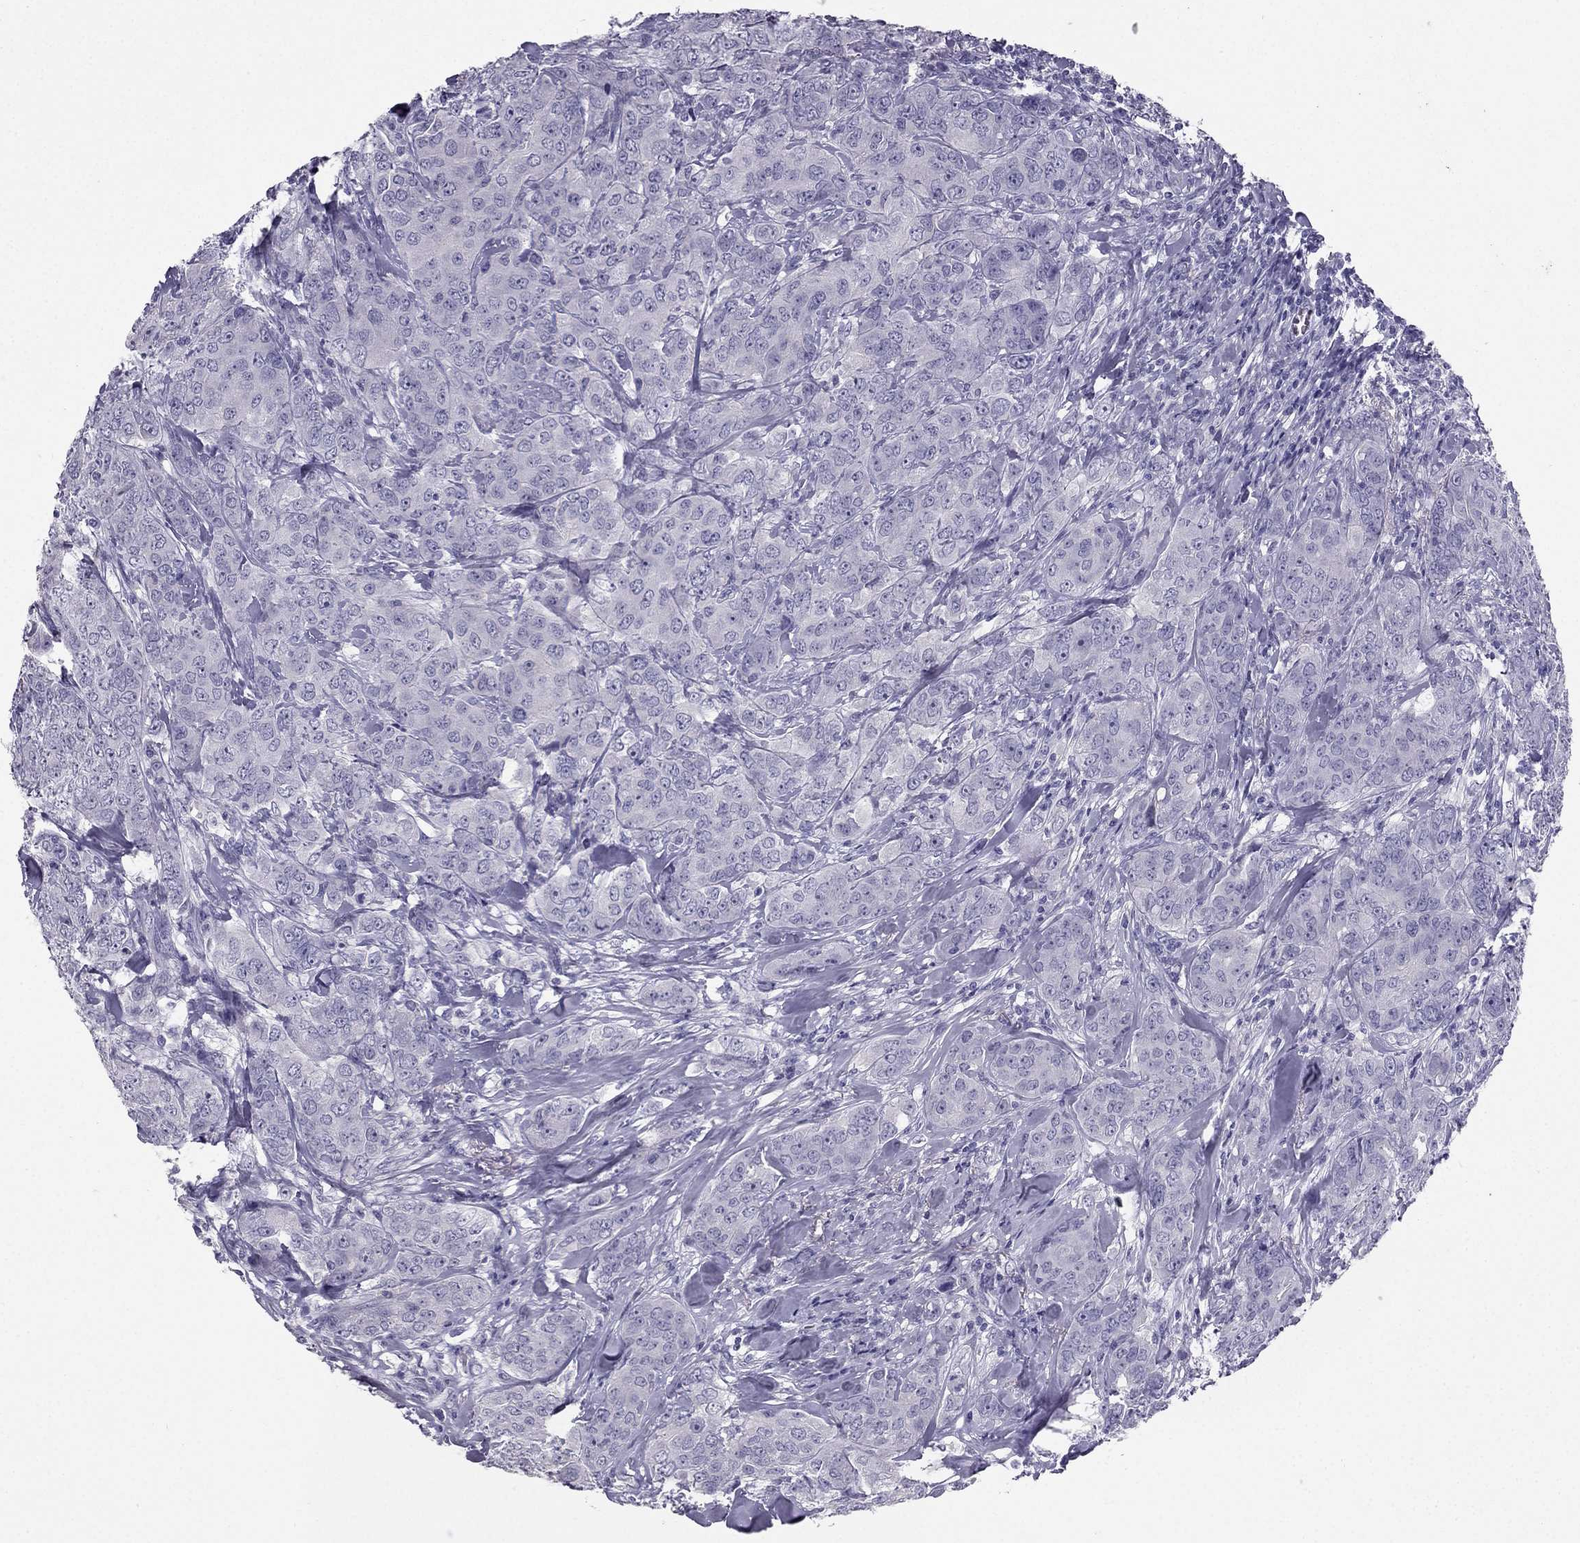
{"staining": {"intensity": "negative", "quantity": "none", "location": "none"}, "tissue": "breast cancer", "cell_type": "Tumor cells", "image_type": "cancer", "snomed": [{"axis": "morphology", "description": "Duct carcinoma"}, {"axis": "topography", "description": "Breast"}], "caption": "Immunohistochemical staining of breast invasive ductal carcinoma demonstrates no significant staining in tumor cells. (DAB immunohistochemistry with hematoxylin counter stain).", "gene": "LMTK3", "patient": {"sex": "female", "age": 43}}